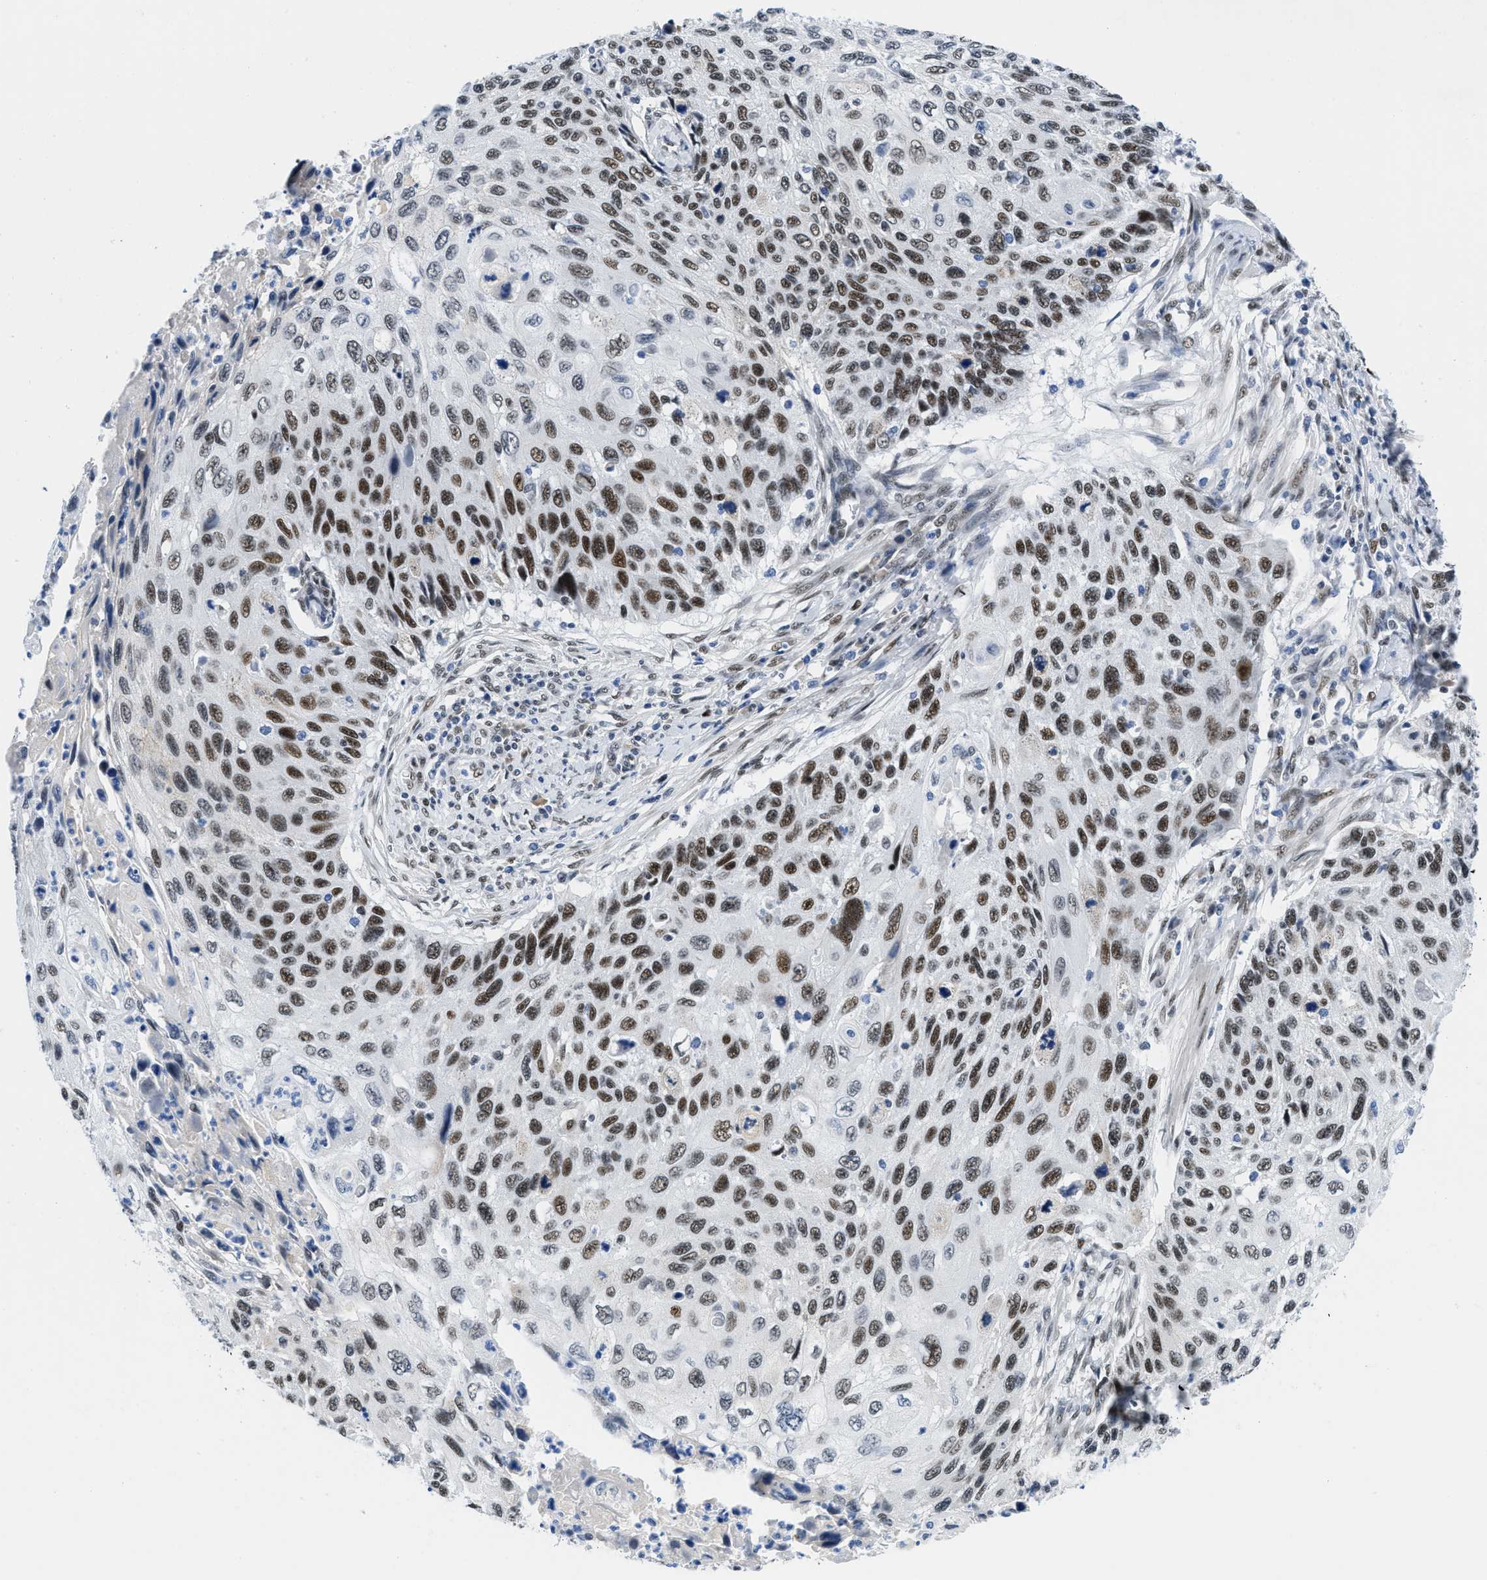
{"staining": {"intensity": "strong", "quantity": ">75%", "location": "nuclear"}, "tissue": "cervical cancer", "cell_type": "Tumor cells", "image_type": "cancer", "snomed": [{"axis": "morphology", "description": "Squamous cell carcinoma, NOS"}, {"axis": "topography", "description": "Cervix"}], "caption": "The histopathology image reveals staining of cervical cancer (squamous cell carcinoma), revealing strong nuclear protein expression (brown color) within tumor cells.", "gene": "SMARCAD1", "patient": {"sex": "female", "age": 70}}